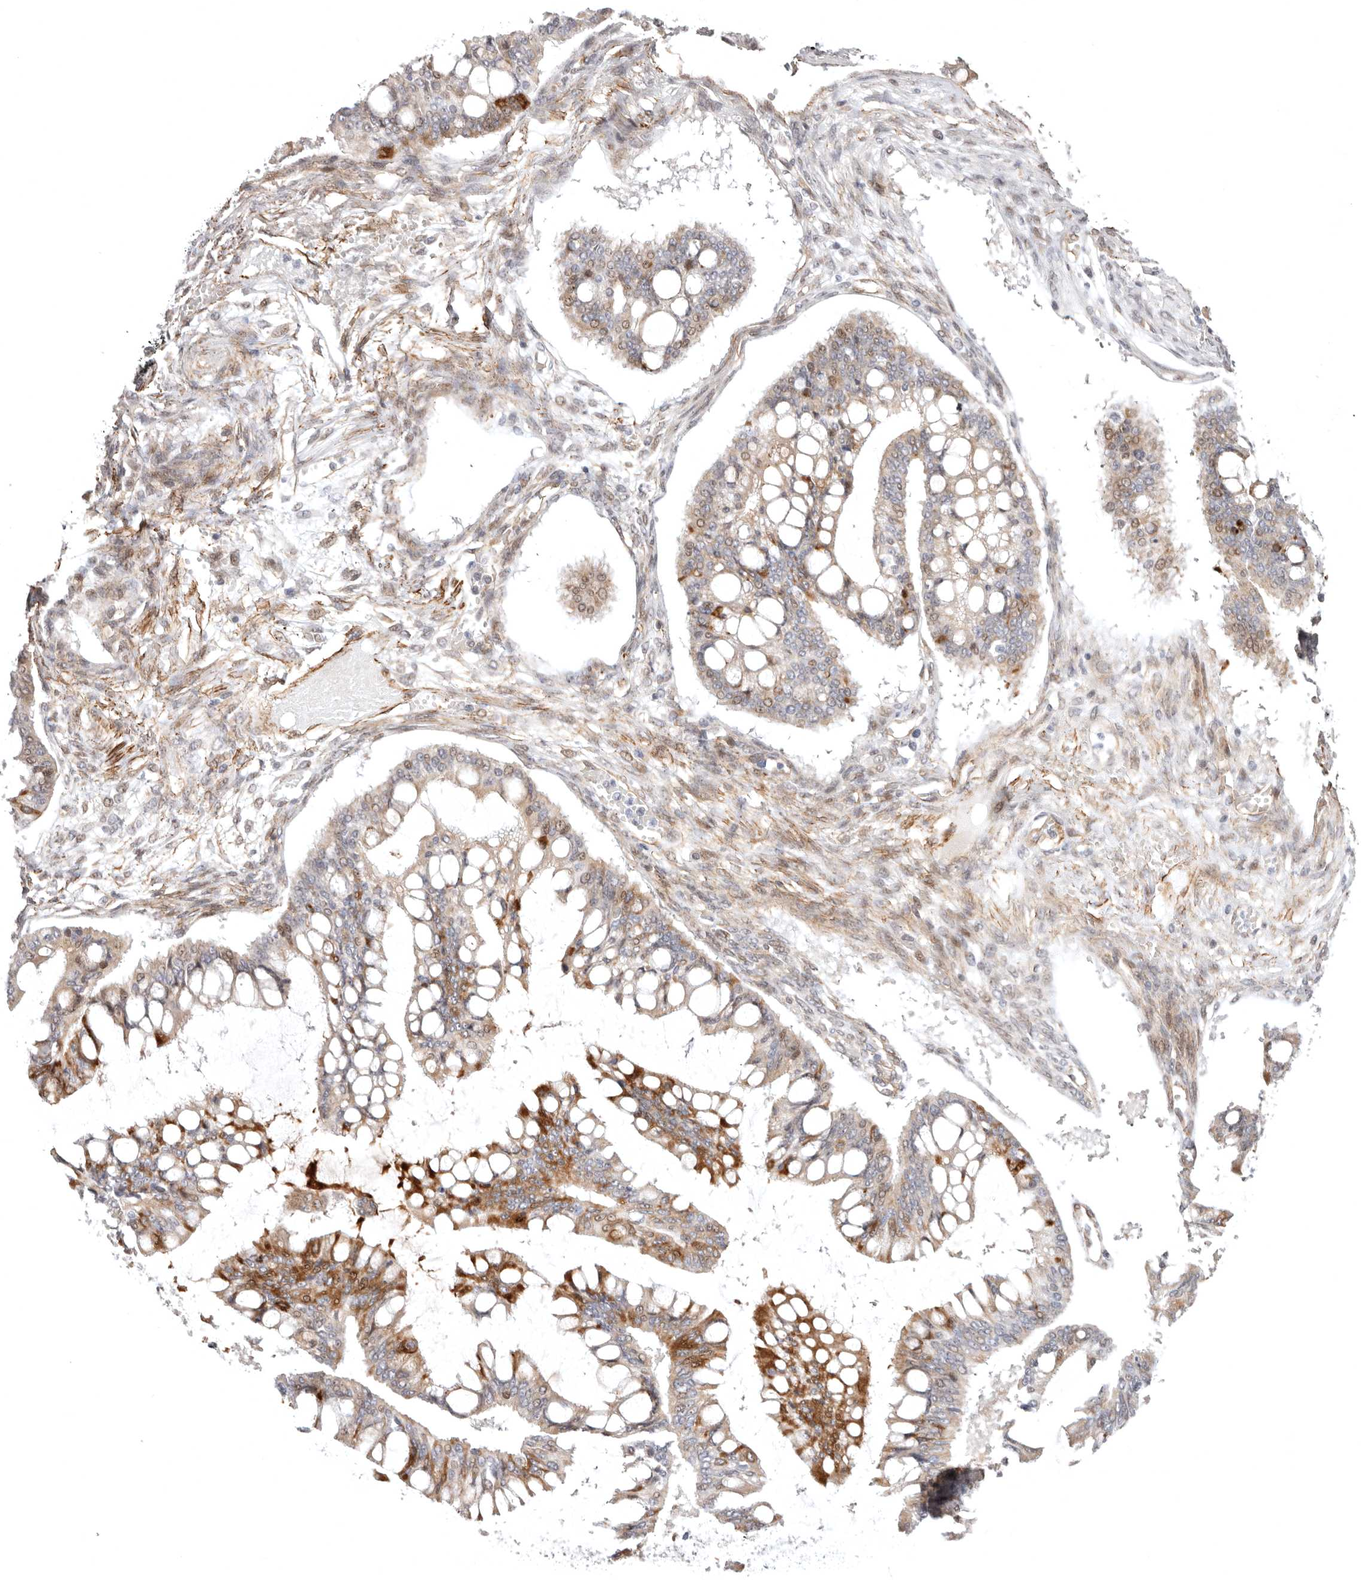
{"staining": {"intensity": "moderate", "quantity": "25%-75%", "location": "cytoplasmic/membranous"}, "tissue": "ovarian cancer", "cell_type": "Tumor cells", "image_type": "cancer", "snomed": [{"axis": "morphology", "description": "Cystadenocarcinoma, mucinous, NOS"}, {"axis": "topography", "description": "Ovary"}], "caption": "Human ovarian mucinous cystadenocarcinoma stained with a brown dye demonstrates moderate cytoplasmic/membranous positive staining in approximately 25%-75% of tumor cells.", "gene": "SZT2", "patient": {"sex": "female", "age": 73}}